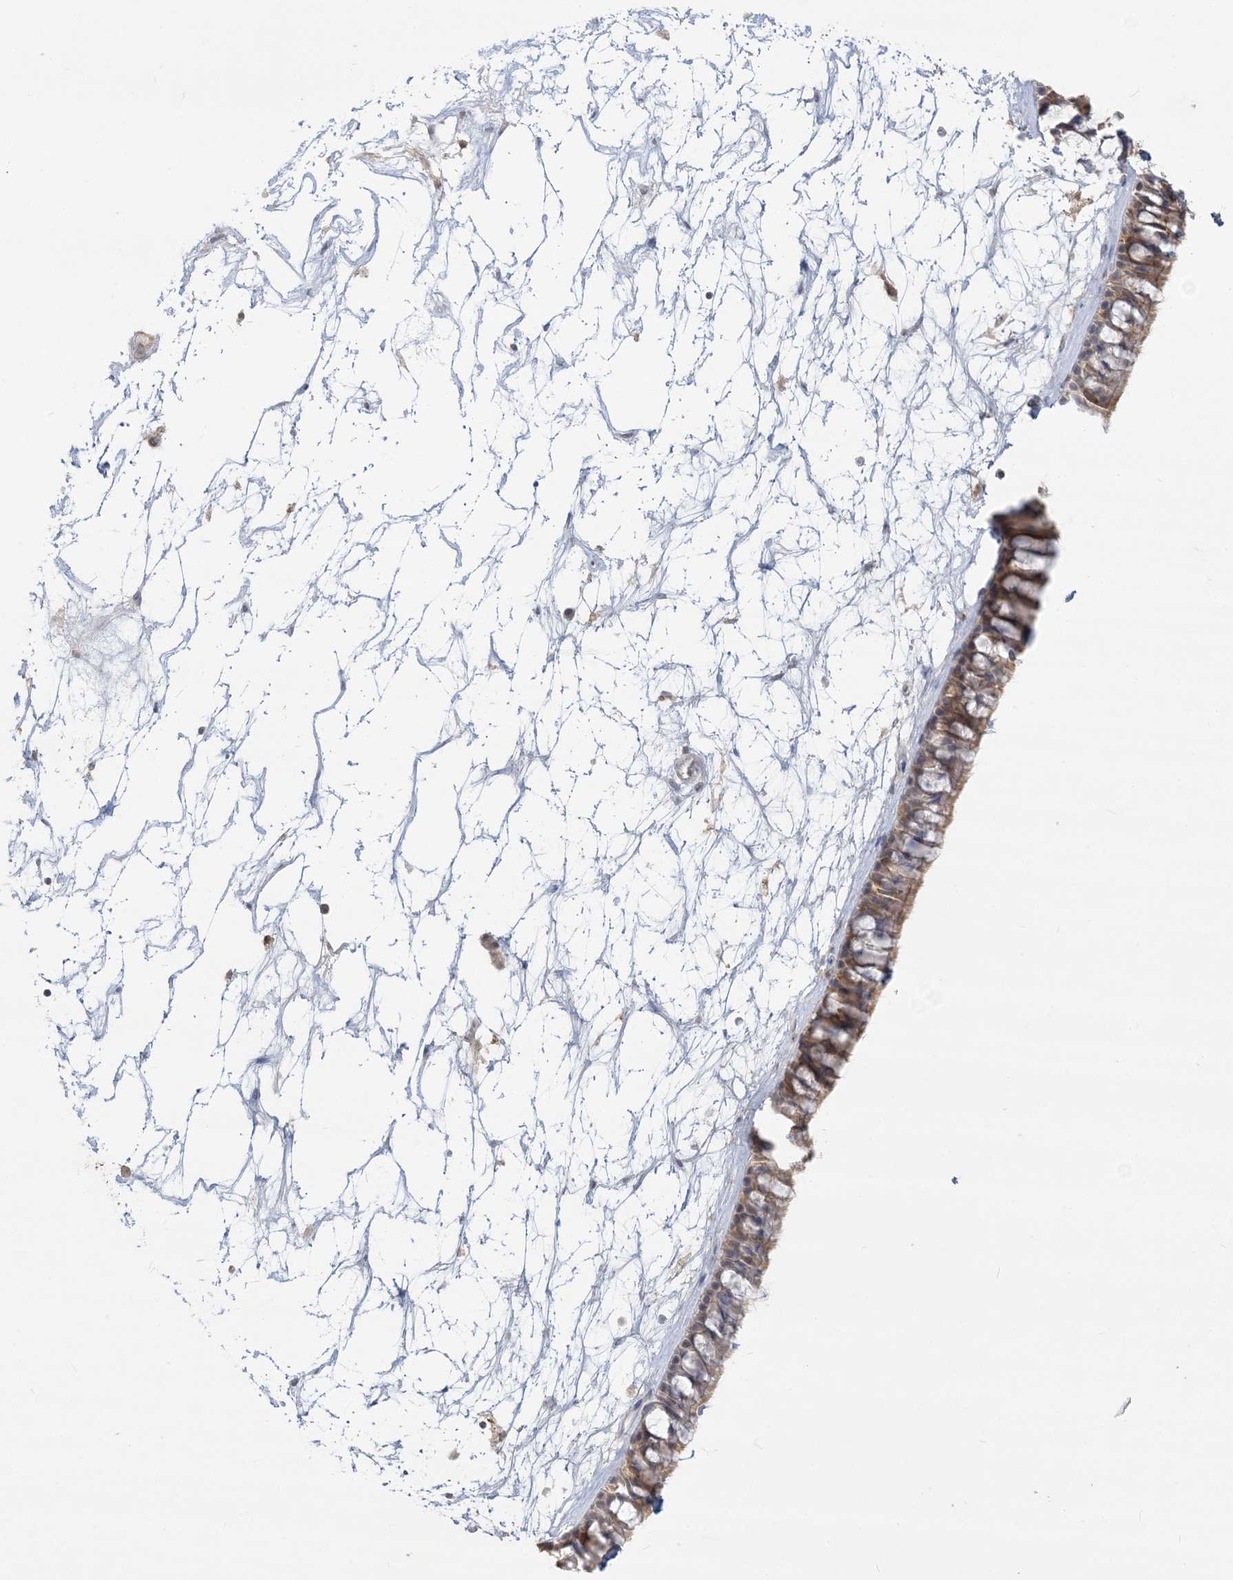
{"staining": {"intensity": "weak", "quantity": ">75%", "location": "cytoplasmic/membranous,nuclear"}, "tissue": "nasopharynx", "cell_type": "Respiratory epithelial cells", "image_type": "normal", "snomed": [{"axis": "morphology", "description": "Normal tissue, NOS"}, {"axis": "topography", "description": "Nasopharynx"}], "caption": "An image showing weak cytoplasmic/membranous,nuclear positivity in approximately >75% of respiratory epithelial cells in benign nasopharynx, as visualized by brown immunohistochemical staining.", "gene": "ANKS1A", "patient": {"sex": "male", "age": 64}}